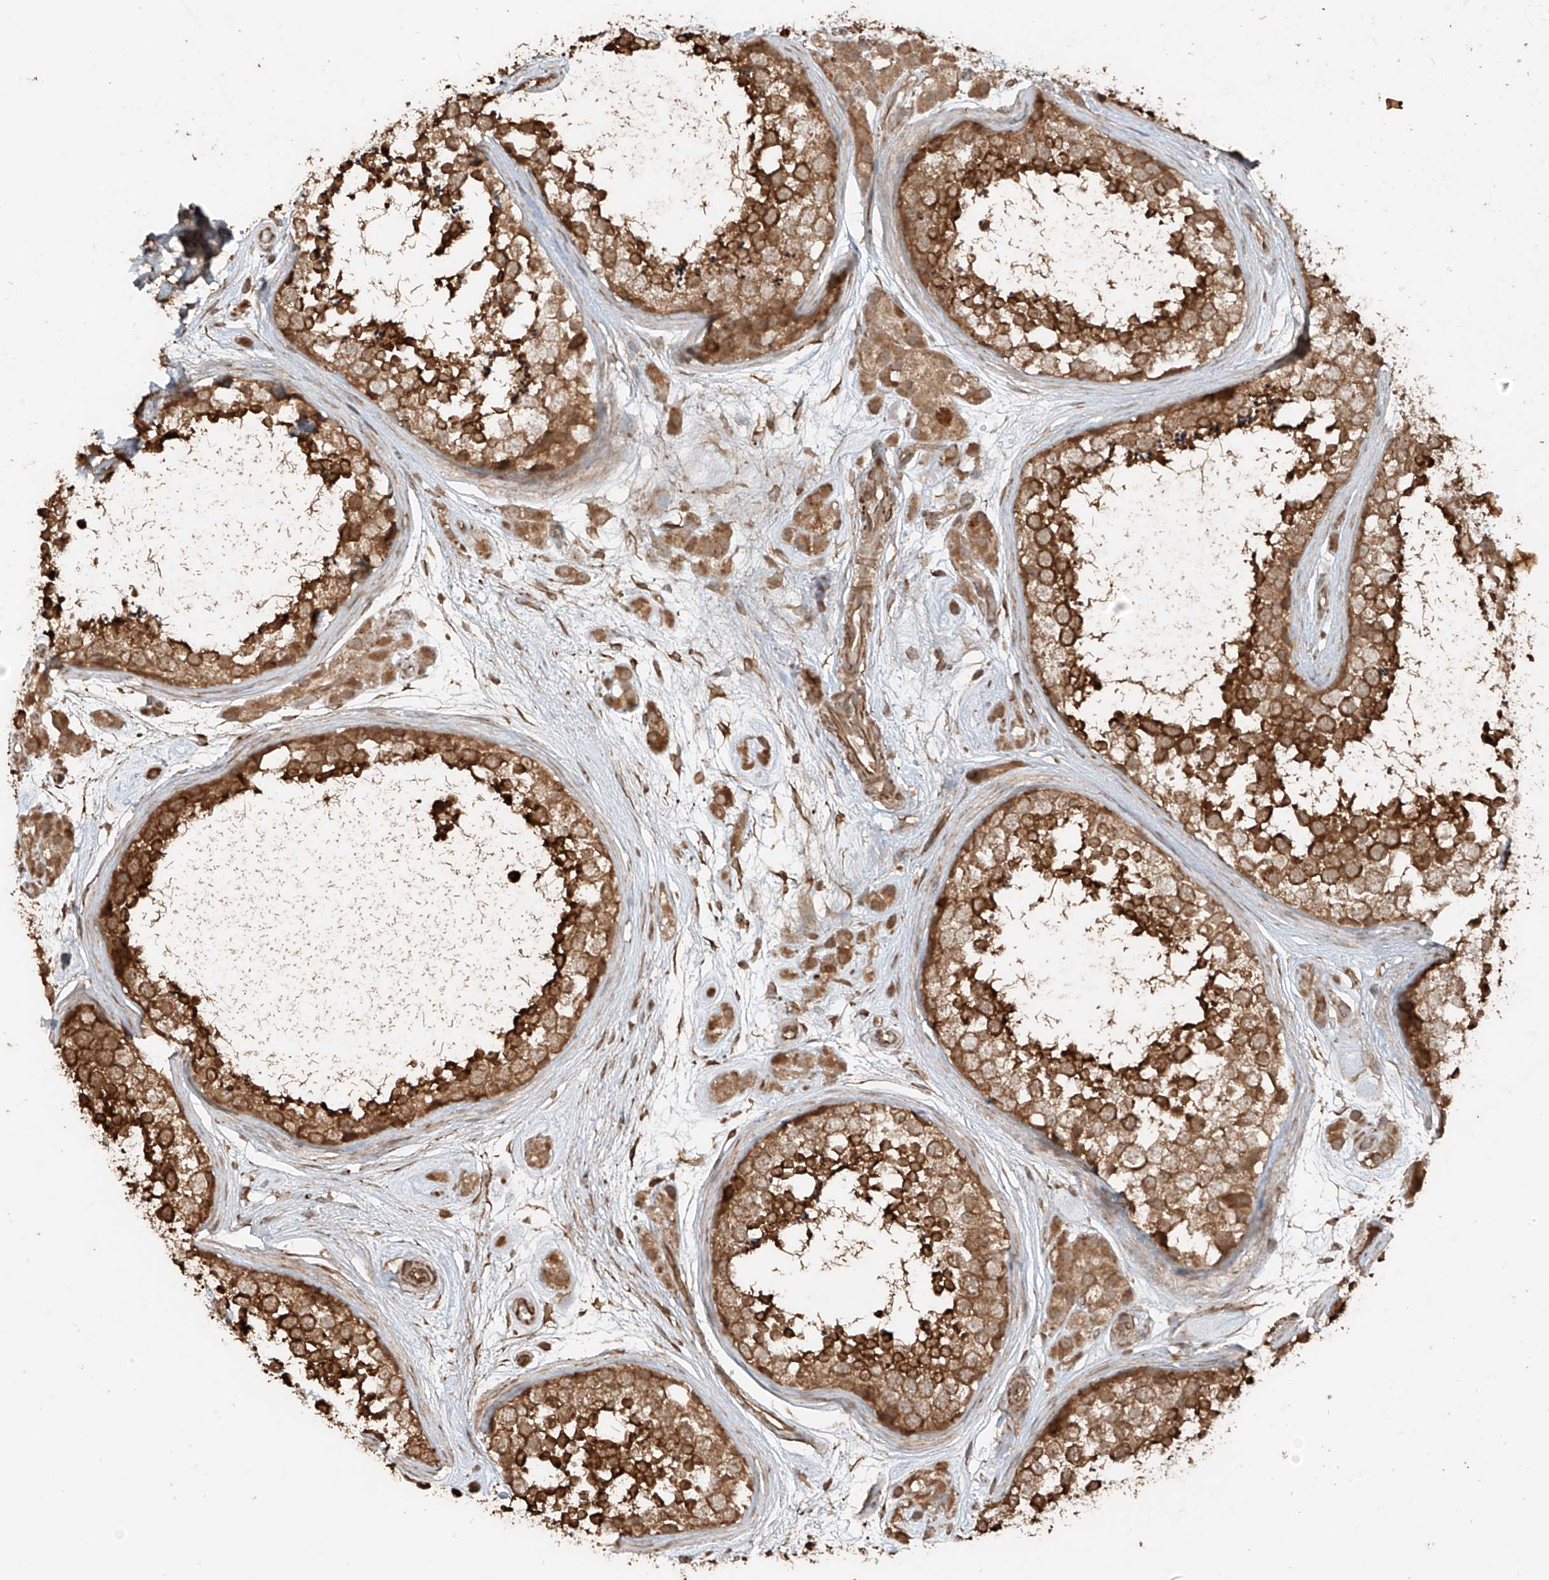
{"staining": {"intensity": "strong", "quantity": ">75%", "location": "cytoplasmic/membranous"}, "tissue": "testis", "cell_type": "Cells in seminiferous ducts", "image_type": "normal", "snomed": [{"axis": "morphology", "description": "Normal tissue, NOS"}, {"axis": "topography", "description": "Testis"}], "caption": "Immunohistochemical staining of normal testis exhibits high levels of strong cytoplasmic/membranous staining in approximately >75% of cells in seminiferous ducts.", "gene": "ANKZF1", "patient": {"sex": "male", "age": 56}}